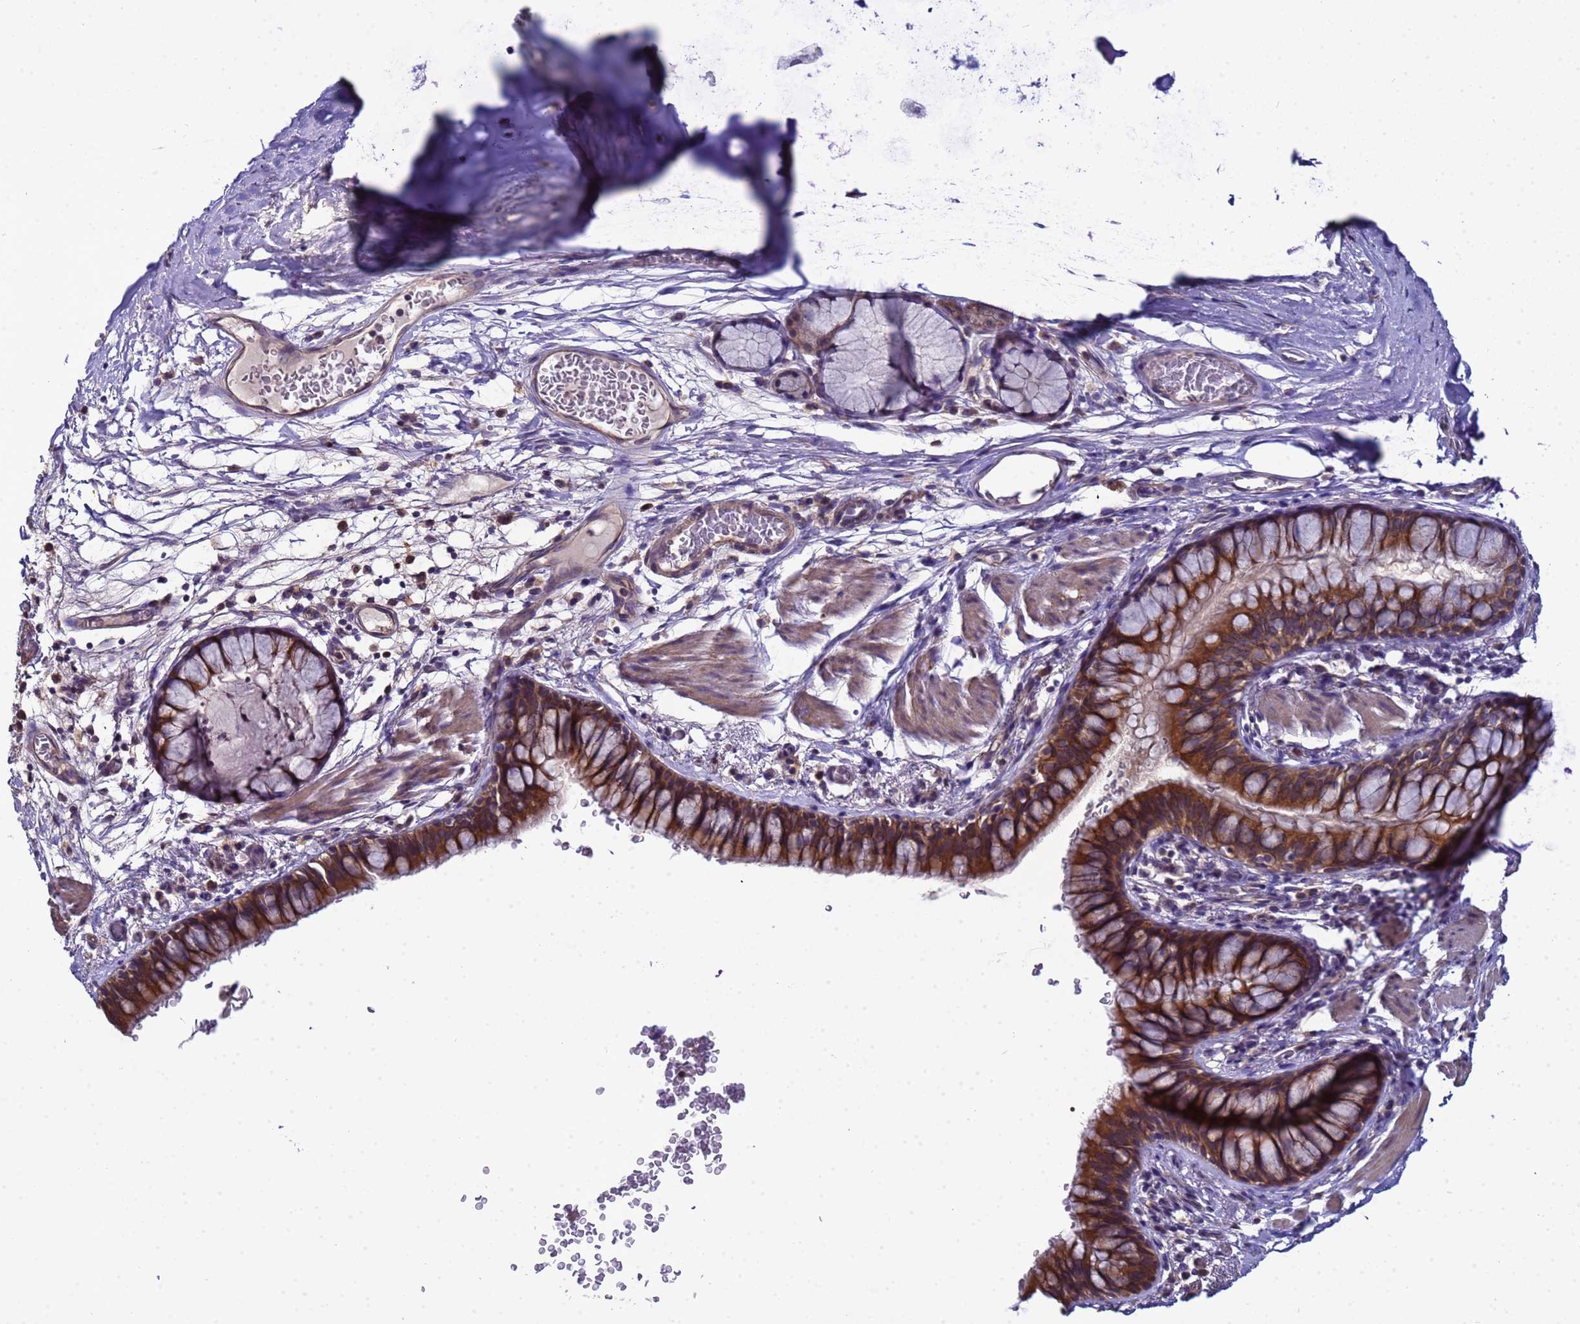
{"staining": {"intensity": "strong", "quantity": ">75%", "location": "cytoplasmic/membranous"}, "tissue": "bronchus", "cell_type": "Respiratory epithelial cells", "image_type": "normal", "snomed": [{"axis": "morphology", "description": "Normal tissue, NOS"}, {"axis": "topography", "description": "Cartilage tissue"}, {"axis": "topography", "description": "Bronchus"}], "caption": "Immunohistochemical staining of unremarkable human bronchus displays strong cytoplasmic/membranous protein expression in about >75% of respiratory epithelial cells. The protein of interest is shown in brown color, while the nuclei are stained blue.", "gene": "ELMOD2", "patient": {"sex": "female", "age": 36}}